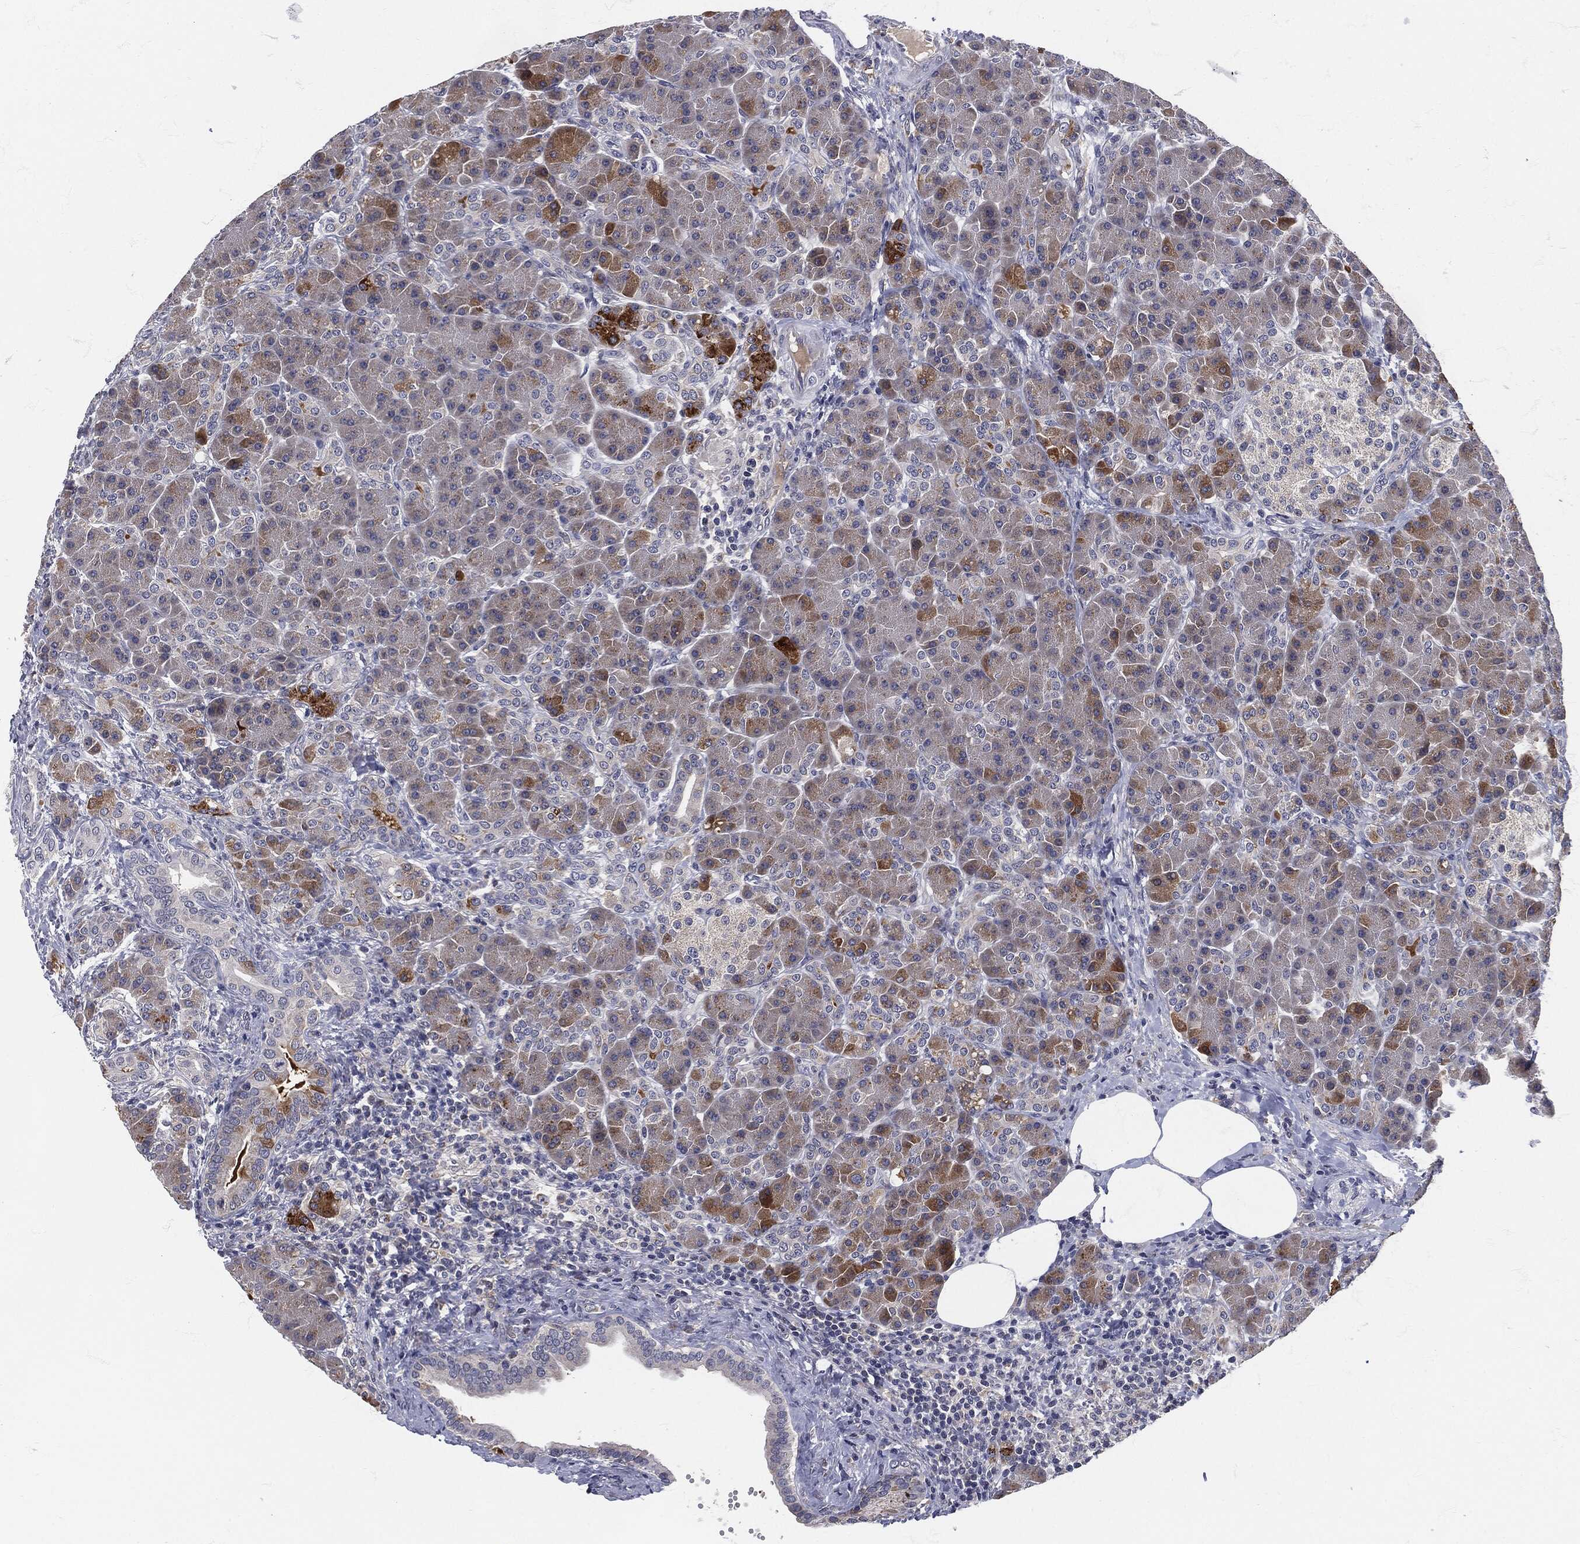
{"staining": {"intensity": "strong", "quantity": "<25%", "location": "cytoplasmic/membranous"}, "tissue": "pancreas", "cell_type": "Exocrine glandular cells", "image_type": "normal", "snomed": [{"axis": "morphology", "description": "Normal tissue, NOS"}, {"axis": "topography", "description": "Pancreas"}], "caption": "Protein analysis of normal pancreas demonstrates strong cytoplasmic/membranous positivity in about <25% of exocrine glandular cells. (Stains: DAB (3,3'-diaminobenzidine) in brown, nuclei in blue, Microscopy: brightfield microscopy at high magnification).", "gene": "SIGLEC9", "patient": {"sex": "female", "age": 63}}